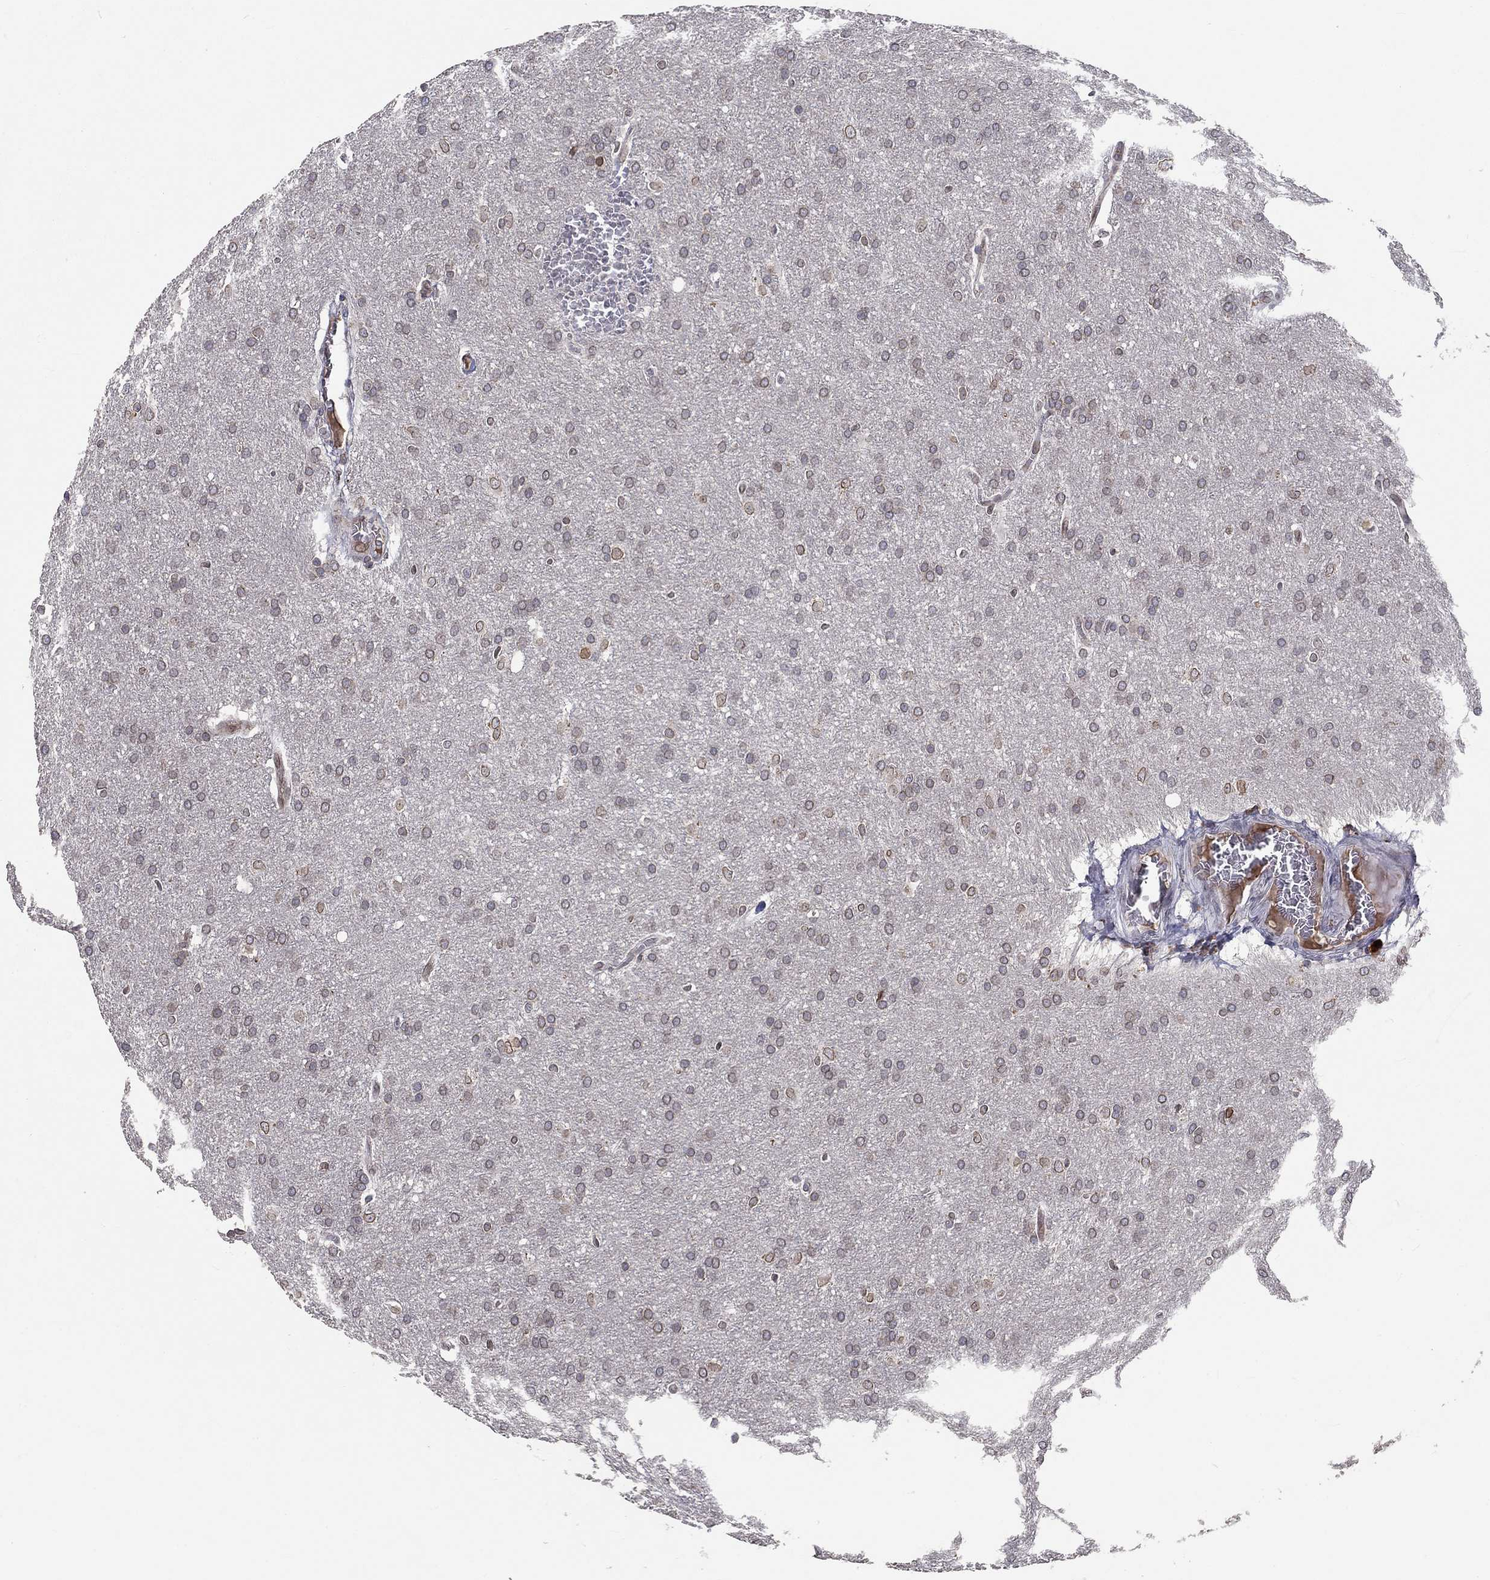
{"staining": {"intensity": "moderate", "quantity": "<25%", "location": "nuclear"}, "tissue": "glioma", "cell_type": "Tumor cells", "image_type": "cancer", "snomed": [{"axis": "morphology", "description": "Glioma, malignant, Low grade"}, {"axis": "topography", "description": "Brain"}], "caption": "Protein expression analysis of human low-grade glioma (malignant) reveals moderate nuclear positivity in about <25% of tumor cells. The protein is shown in brown color, while the nuclei are stained blue.", "gene": "CETN3", "patient": {"sex": "female", "age": 32}}